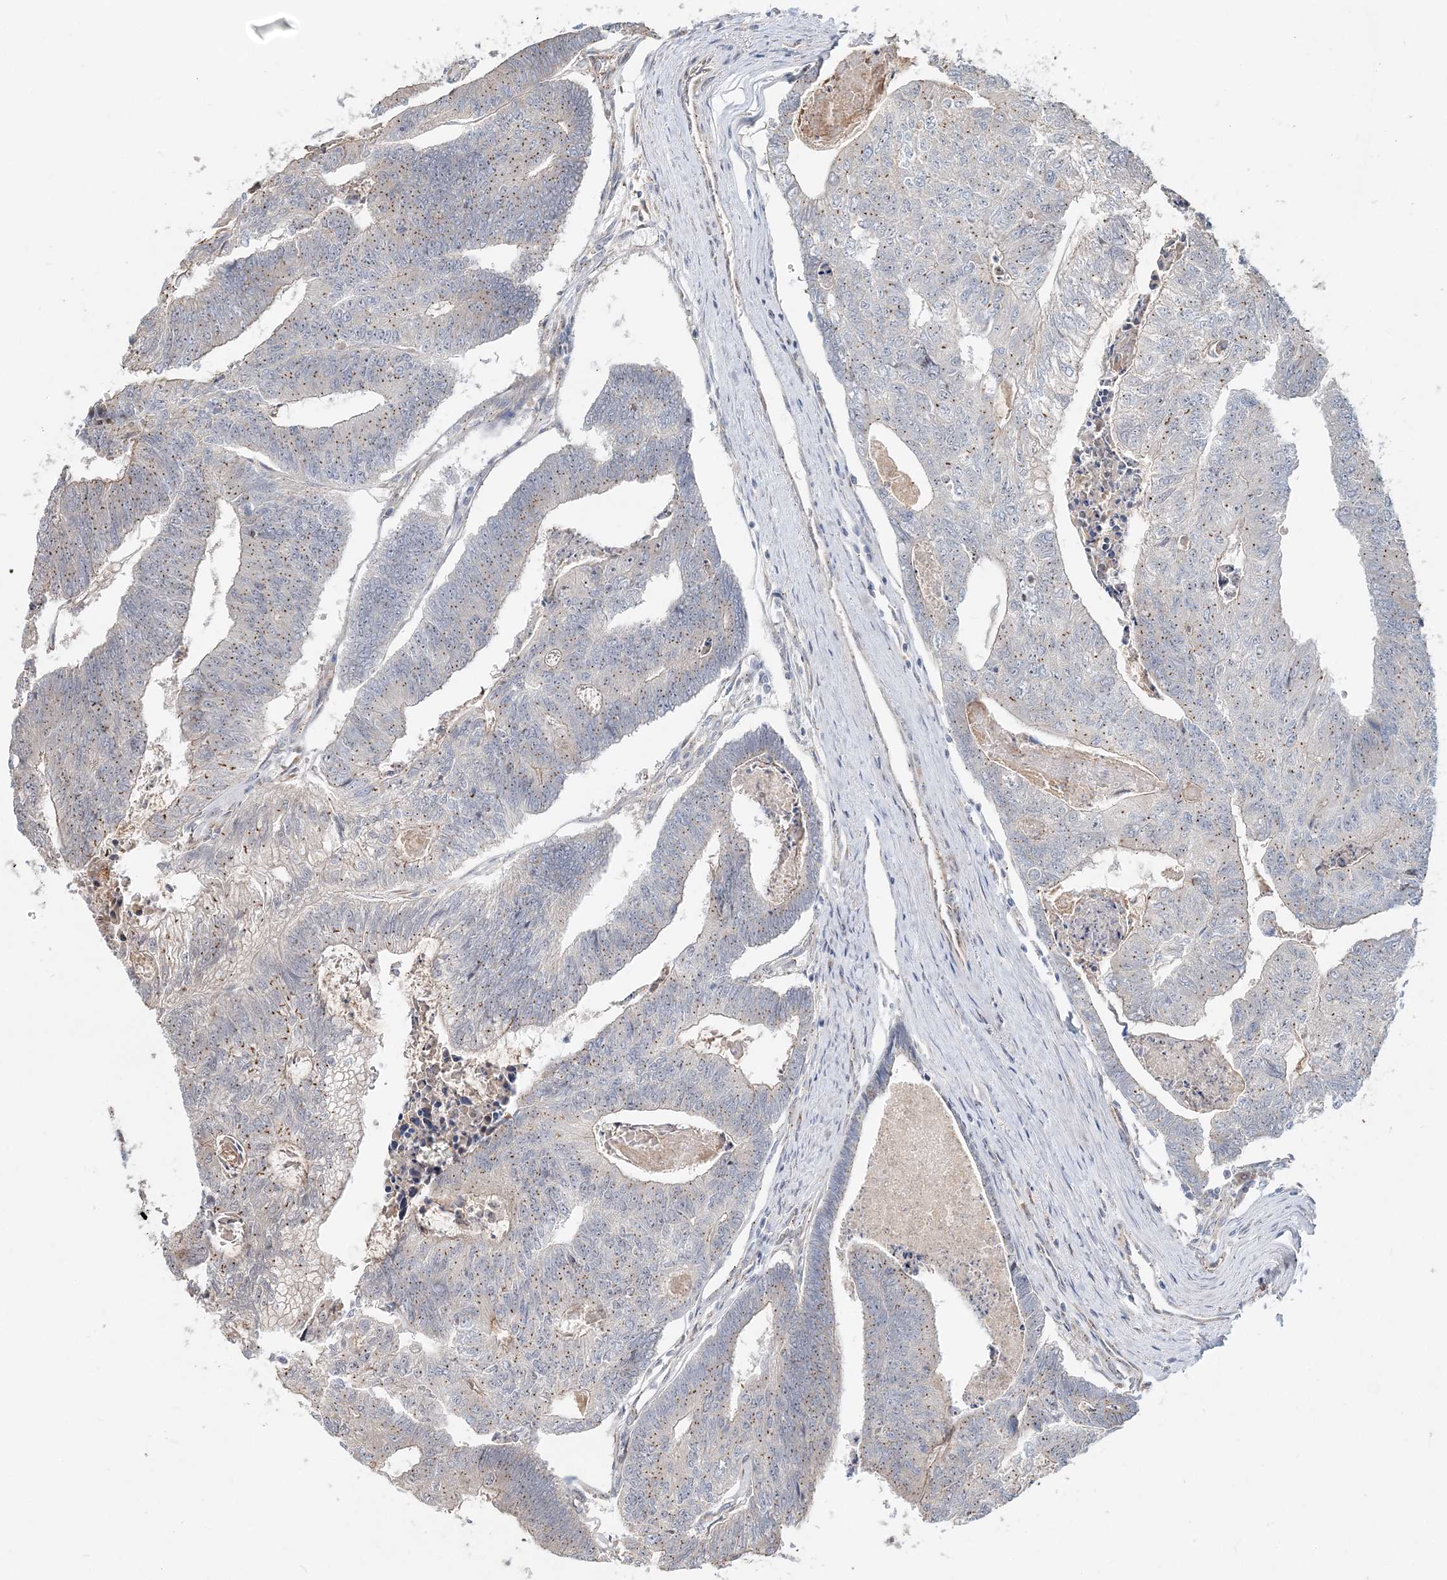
{"staining": {"intensity": "weak", "quantity": "25%-75%", "location": "cytoplasmic/membranous"}, "tissue": "colorectal cancer", "cell_type": "Tumor cells", "image_type": "cancer", "snomed": [{"axis": "morphology", "description": "Adenocarcinoma, NOS"}, {"axis": "topography", "description": "Colon"}], "caption": "Immunohistochemical staining of human adenocarcinoma (colorectal) exhibits low levels of weak cytoplasmic/membranous protein expression in about 25%-75% of tumor cells. (DAB (3,3'-diaminobenzidine) = brown stain, brightfield microscopy at high magnification).", "gene": "CXXC5", "patient": {"sex": "female", "age": 67}}